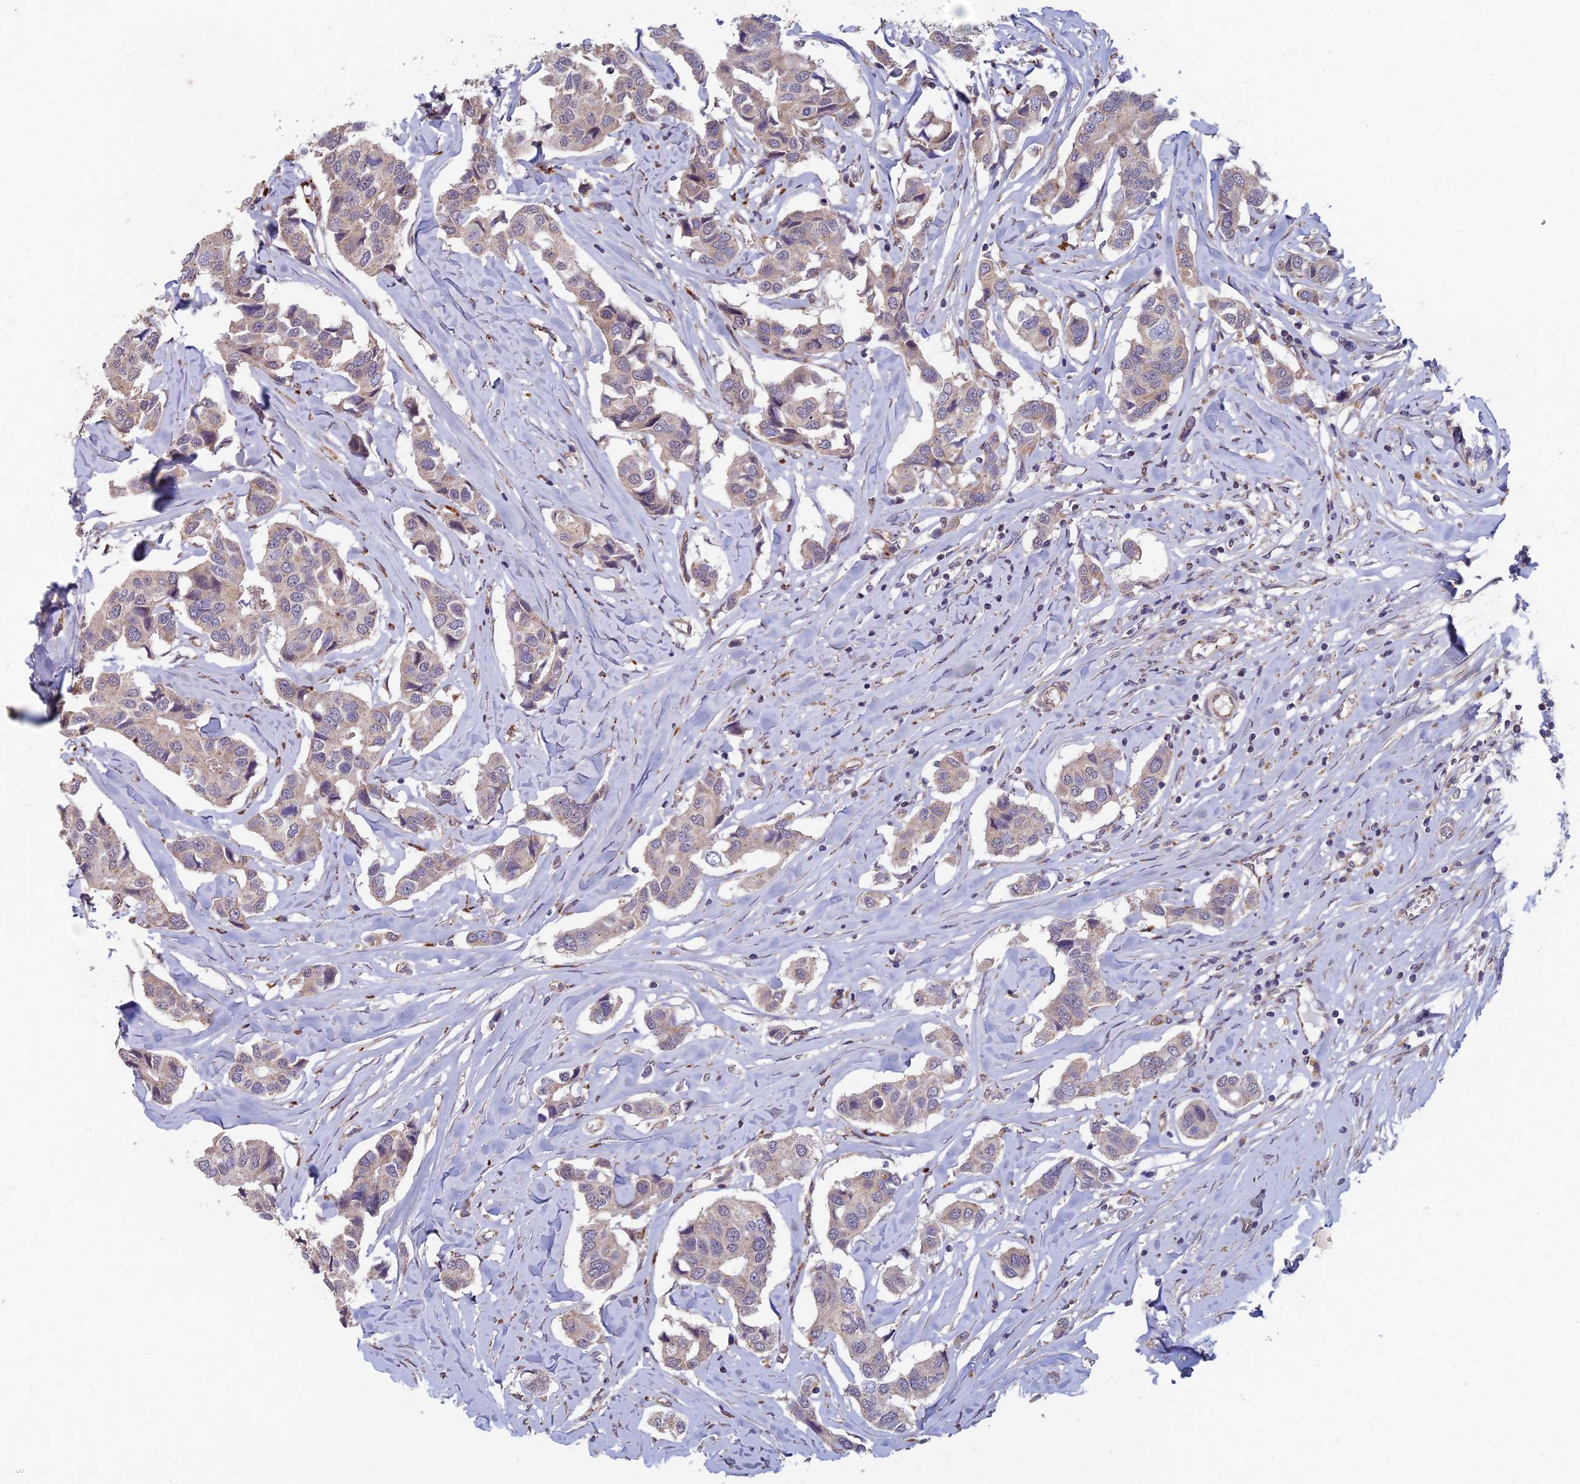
{"staining": {"intensity": "weak", "quantity": "25%-75%", "location": "cytoplasmic/membranous"}, "tissue": "breast cancer", "cell_type": "Tumor cells", "image_type": "cancer", "snomed": [{"axis": "morphology", "description": "Duct carcinoma"}, {"axis": "topography", "description": "Breast"}], "caption": "Protein staining by IHC reveals weak cytoplasmic/membranous positivity in about 25%-75% of tumor cells in infiltrating ductal carcinoma (breast).", "gene": "FOXS1", "patient": {"sex": "female", "age": 80}}